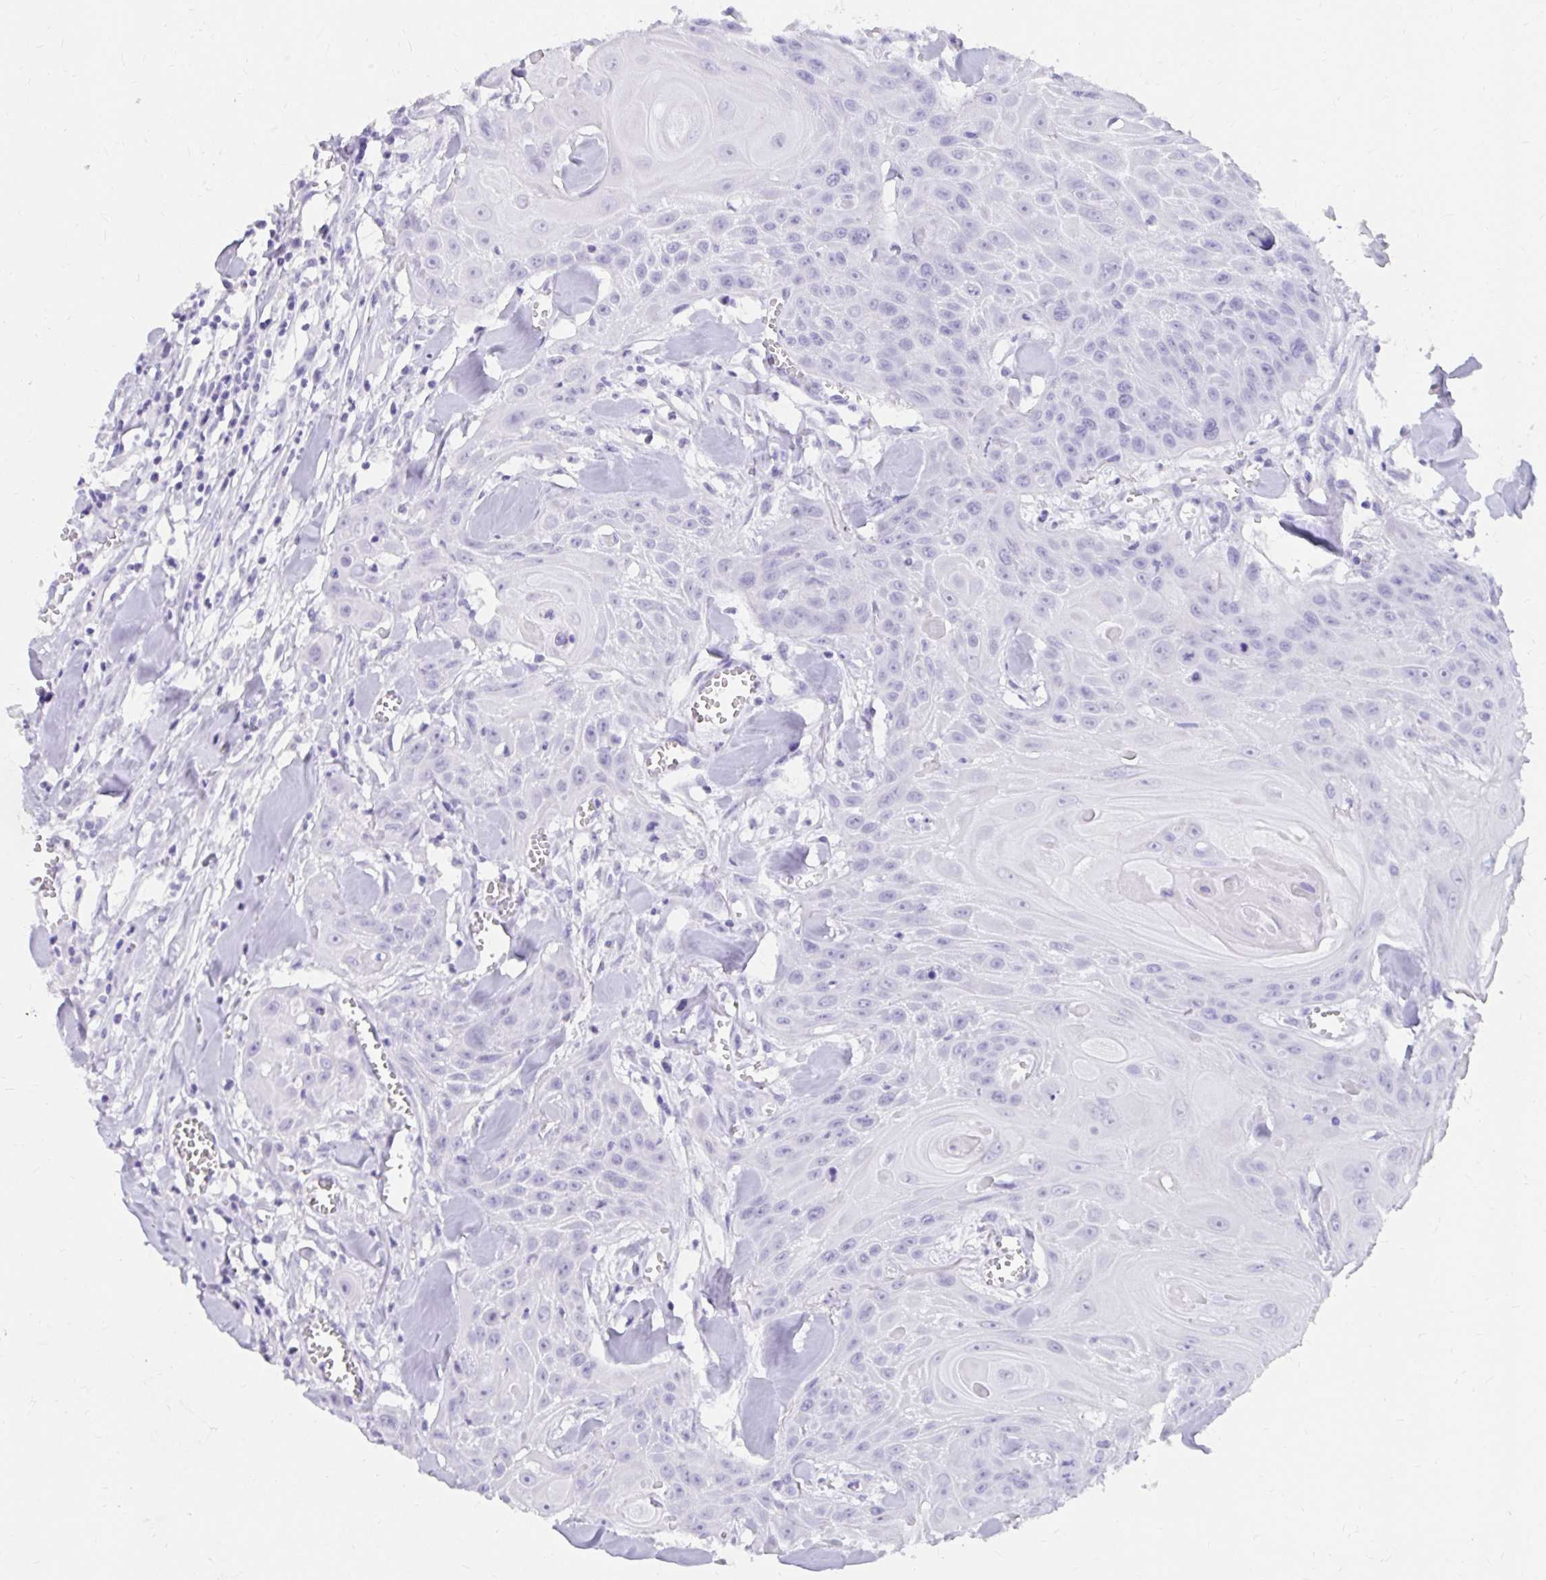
{"staining": {"intensity": "negative", "quantity": "none", "location": "none"}, "tissue": "head and neck cancer", "cell_type": "Tumor cells", "image_type": "cancer", "snomed": [{"axis": "morphology", "description": "Squamous cell carcinoma, NOS"}, {"axis": "topography", "description": "Lymph node"}, {"axis": "topography", "description": "Salivary gland"}, {"axis": "topography", "description": "Head-Neck"}], "caption": "The photomicrograph shows no staining of tumor cells in head and neck squamous cell carcinoma.", "gene": "DPEP3", "patient": {"sex": "female", "age": 74}}